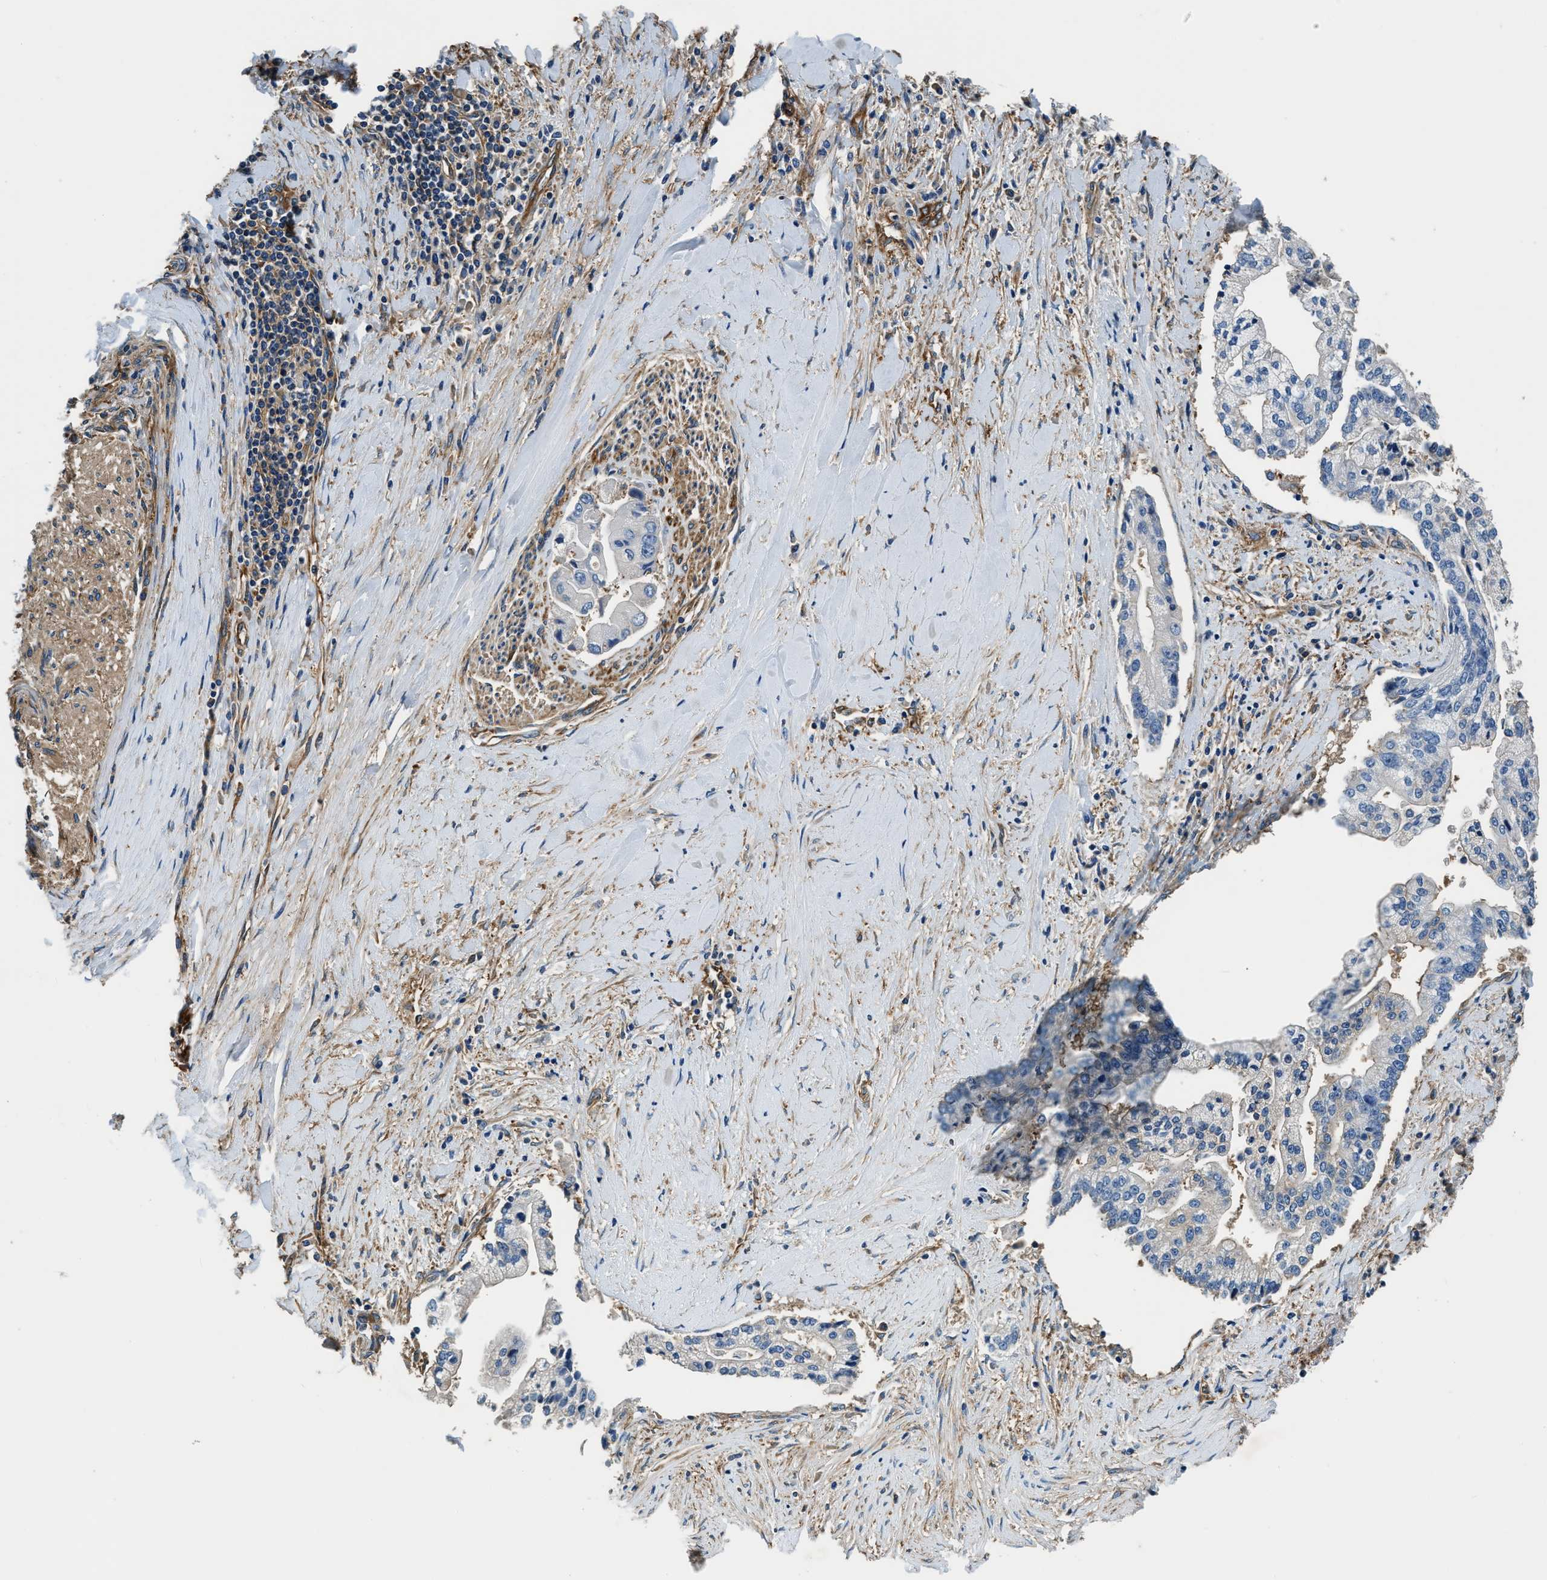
{"staining": {"intensity": "negative", "quantity": "none", "location": "none"}, "tissue": "liver cancer", "cell_type": "Tumor cells", "image_type": "cancer", "snomed": [{"axis": "morphology", "description": "Cholangiocarcinoma"}, {"axis": "topography", "description": "Liver"}], "caption": "The micrograph reveals no significant positivity in tumor cells of liver cholangiocarcinoma.", "gene": "EEA1", "patient": {"sex": "male", "age": 50}}